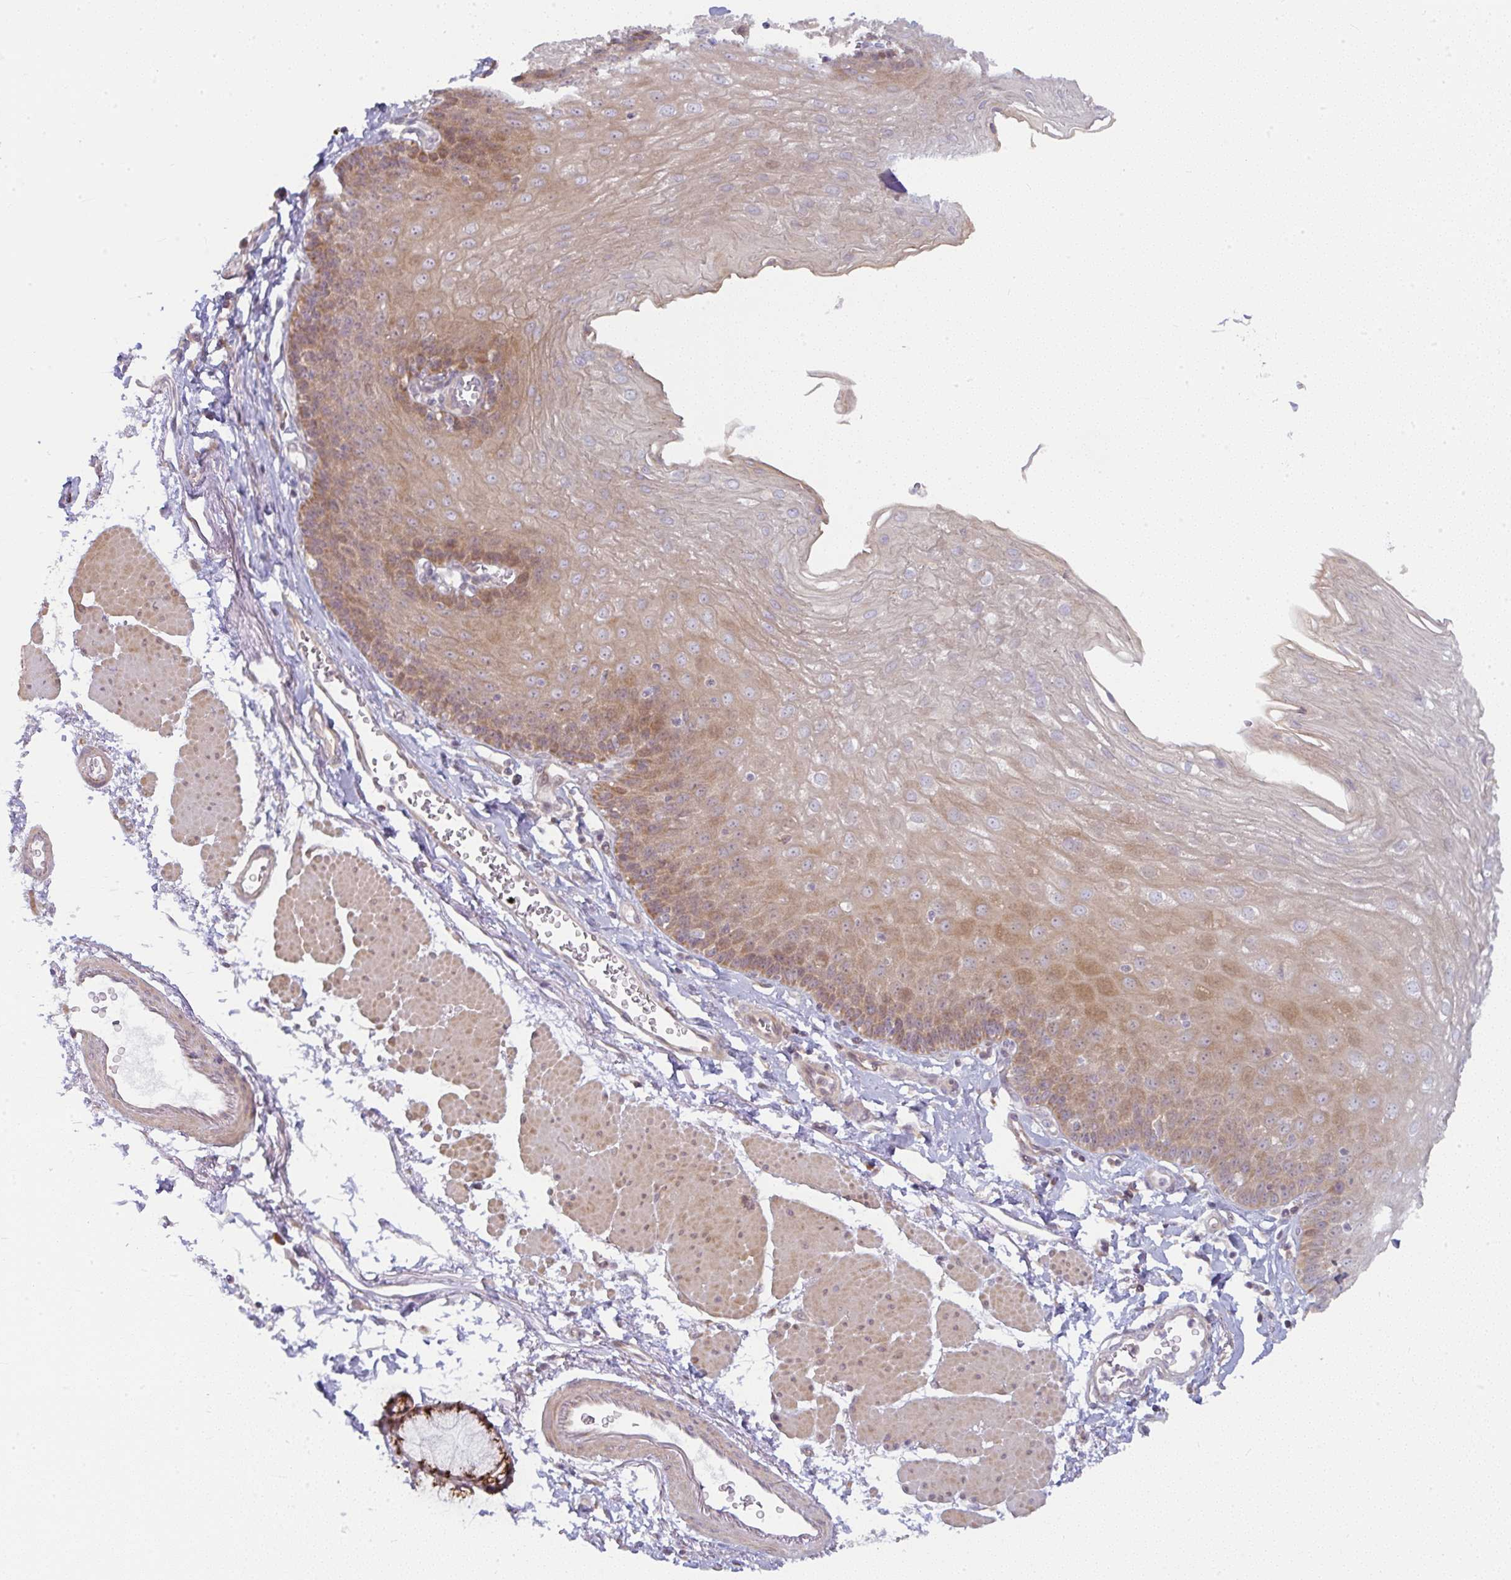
{"staining": {"intensity": "moderate", "quantity": "25%-75%", "location": "cytoplasmic/membranous,nuclear"}, "tissue": "esophagus", "cell_type": "Squamous epithelial cells", "image_type": "normal", "snomed": [{"axis": "morphology", "description": "Normal tissue, NOS"}, {"axis": "topography", "description": "Esophagus"}], "caption": "Immunohistochemical staining of normal human esophagus shows medium levels of moderate cytoplasmic/membranous,nuclear positivity in about 25%-75% of squamous epithelial cells.", "gene": "MOB1A", "patient": {"sex": "female", "age": 81}}